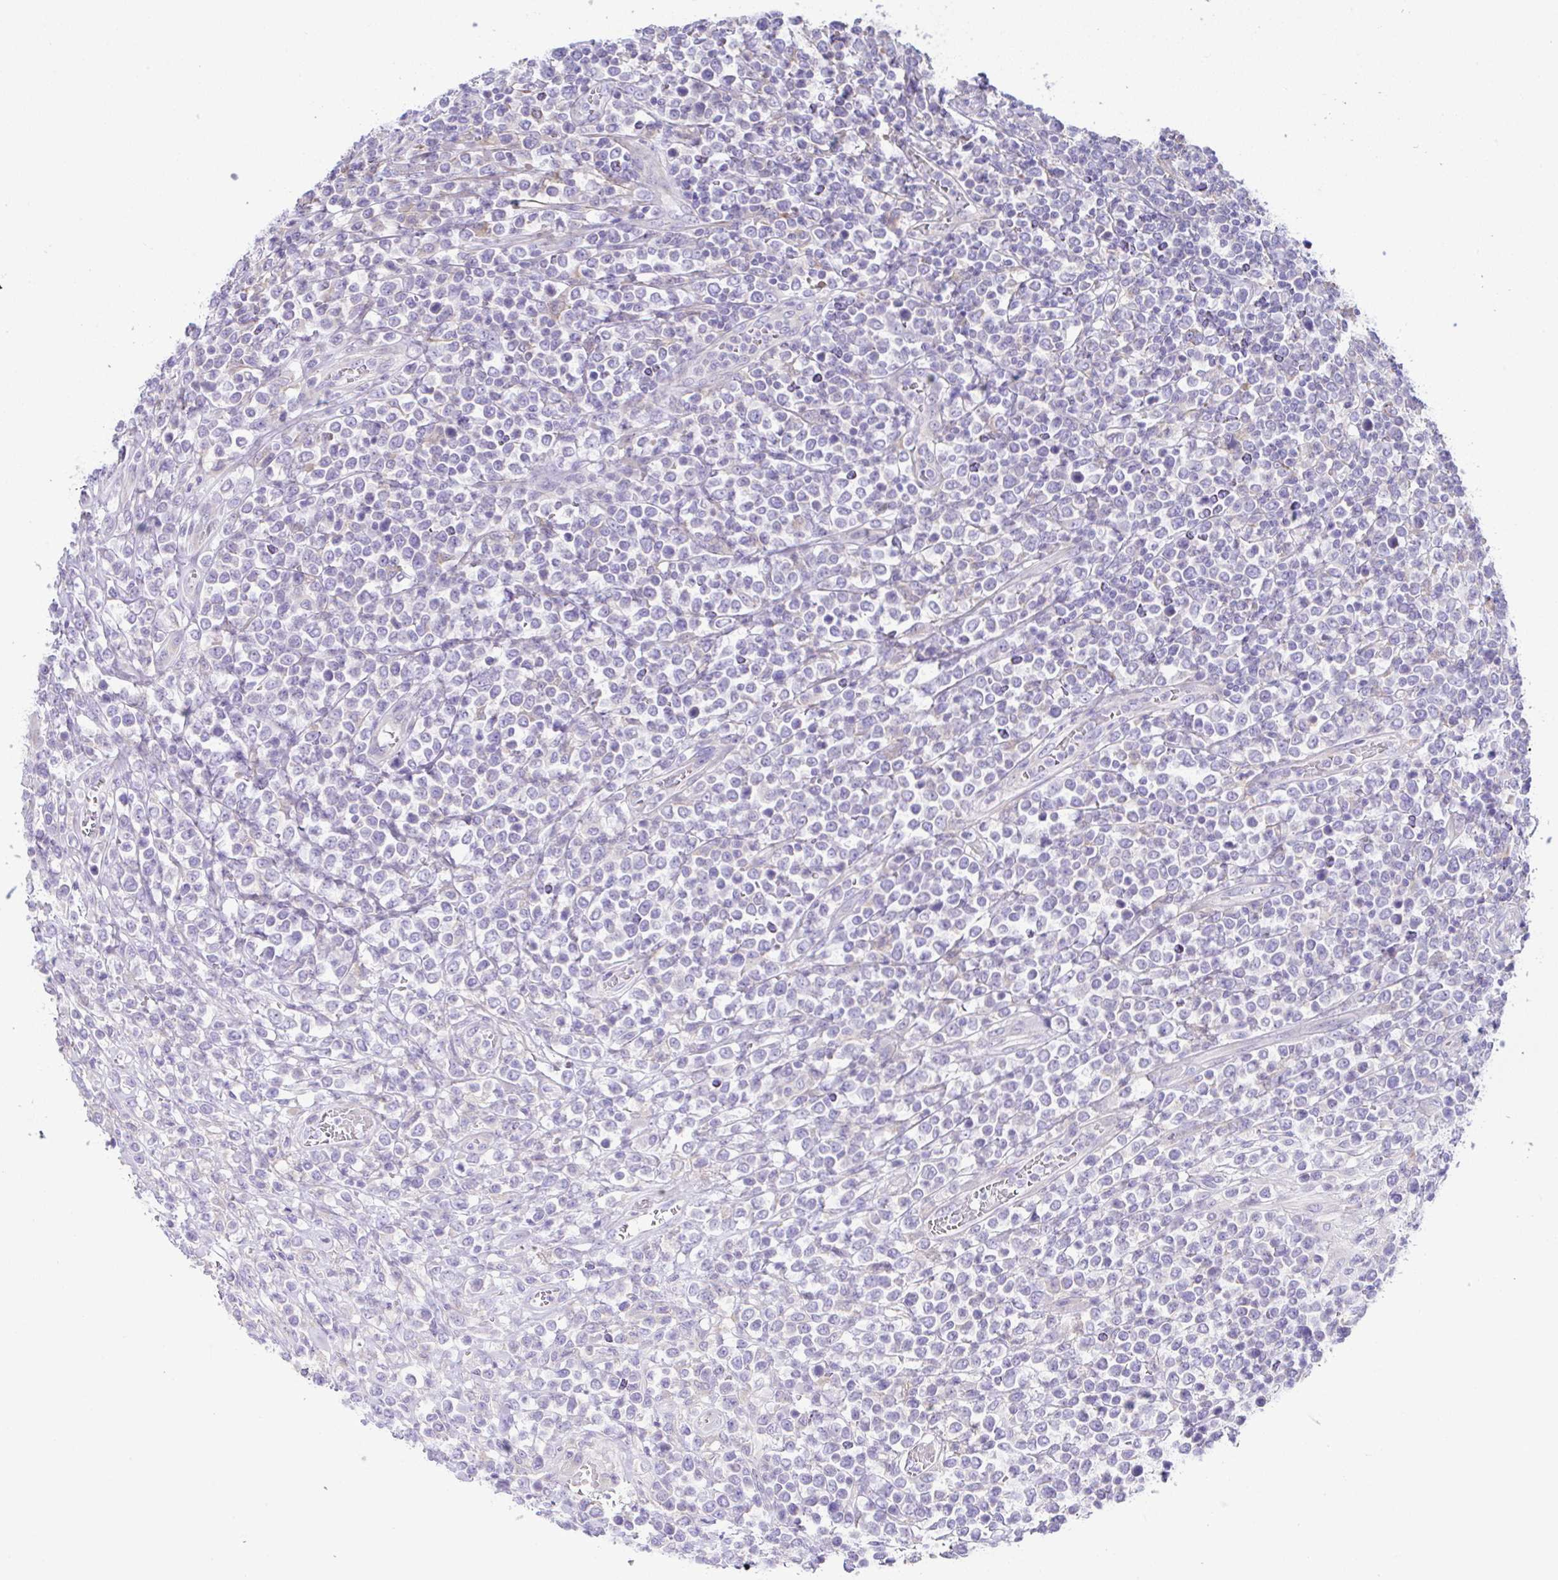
{"staining": {"intensity": "negative", "quantity": "none", "location": "none"}, "tissue": "lymphoma", "cell_type": "Tumor cells", "image_type": "cancer", "snomed": [{"axis": "morphology", "description": "Malignant lymphoma, non-Hodgkin's type, High grade"}, {"axis": "topography", "description": "Soft tissue"}], "caption": "IHC of high-grade malignant lymphoma, non-Hodgkin's type exhibits no positivity in tumor cells.", "gene": "OR4P4", "patient": {"sex": "female", "age": 56}}